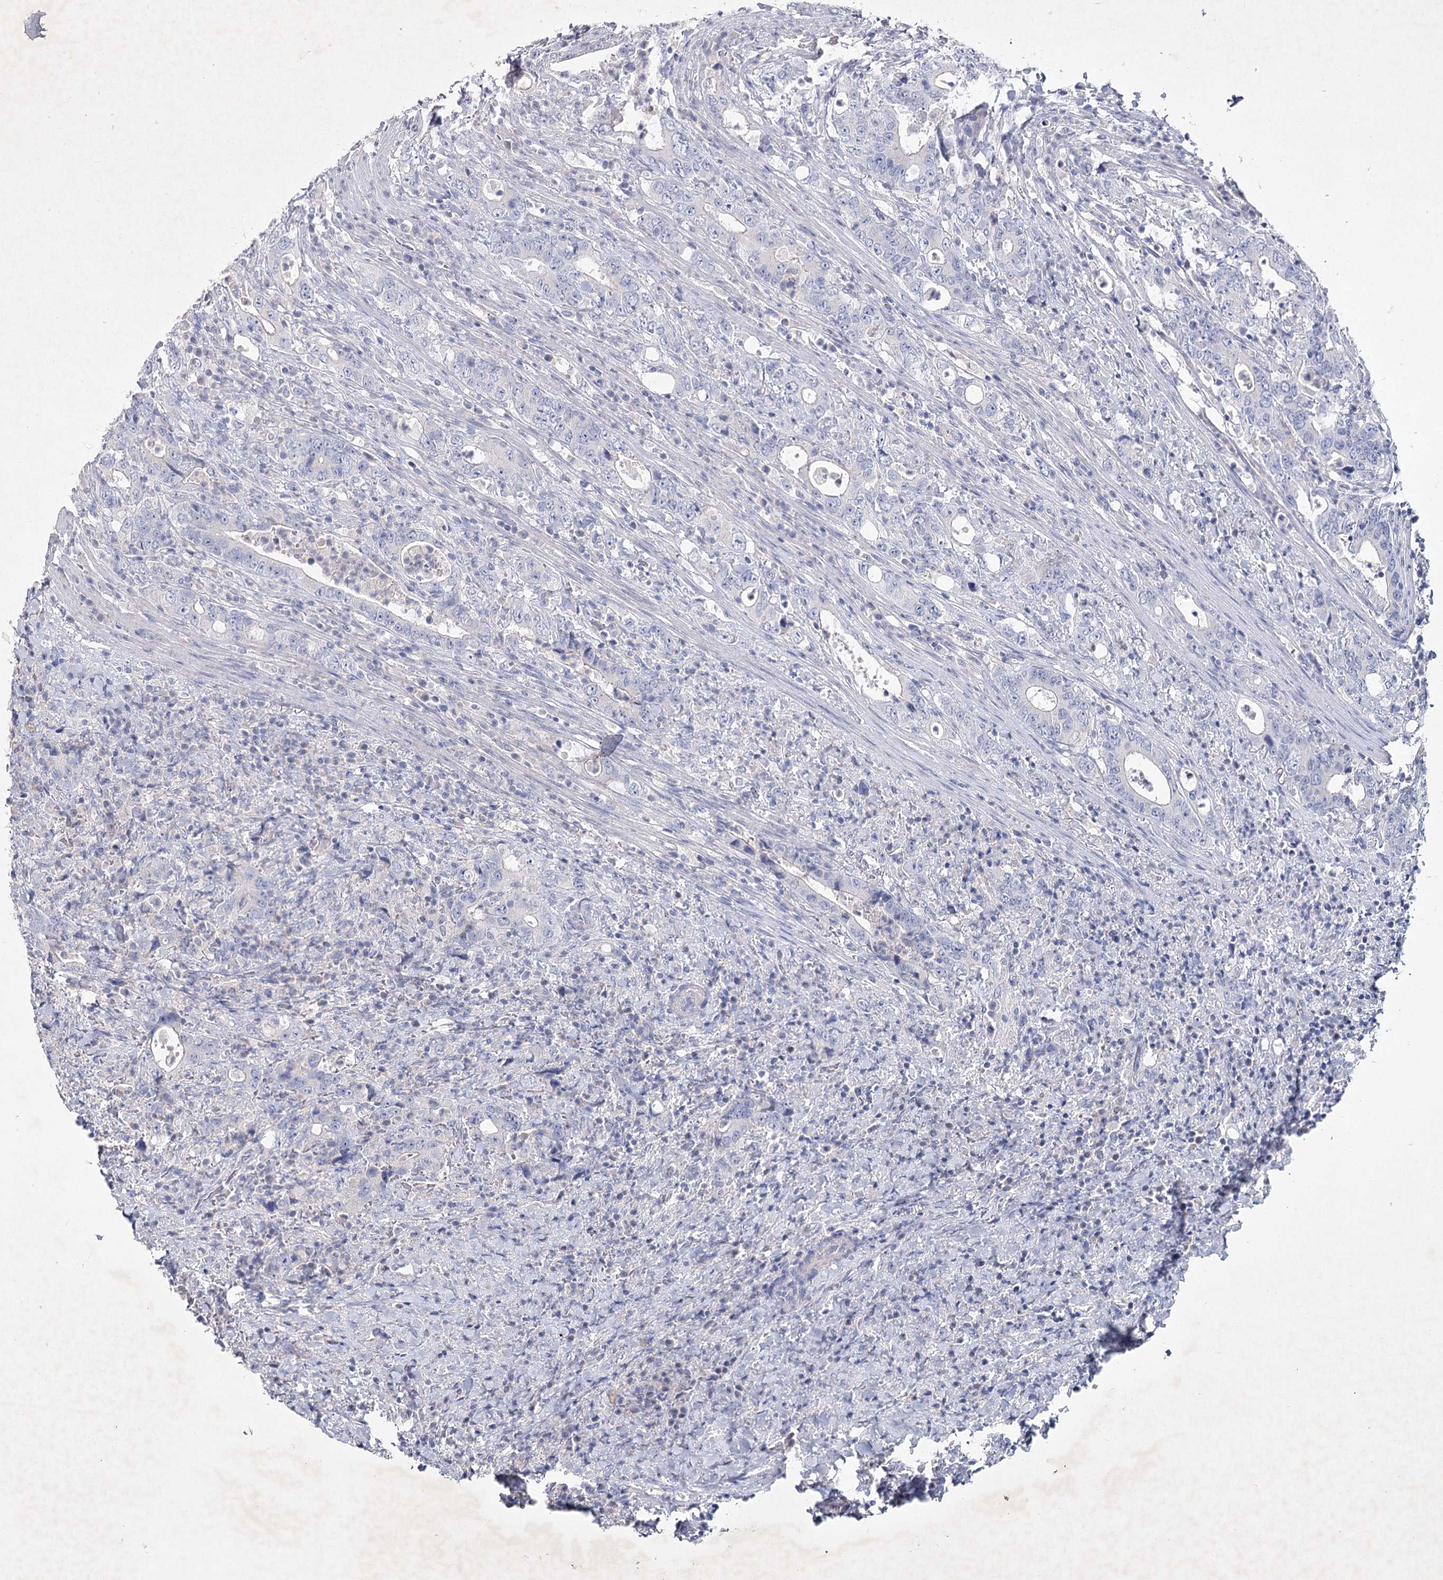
{"staining": {"intensity": "negative", "quantity": "none", "location": "none"}, "tissue": "colorectal cancer", "cell_type": "Tumor cells", "image_type": "cancer", "snomed": [{"axis": "morphology", "description": "Adenocarcinoma, NOS"}, {"axis": "topography", "description": "Colon"}], "caption": "Tumor cells are negative for protein expression in human colorectal cancer (adenocarcinoma).", "gene": "MAP3K13", "patient": {"sex": "female", "age": 75}}